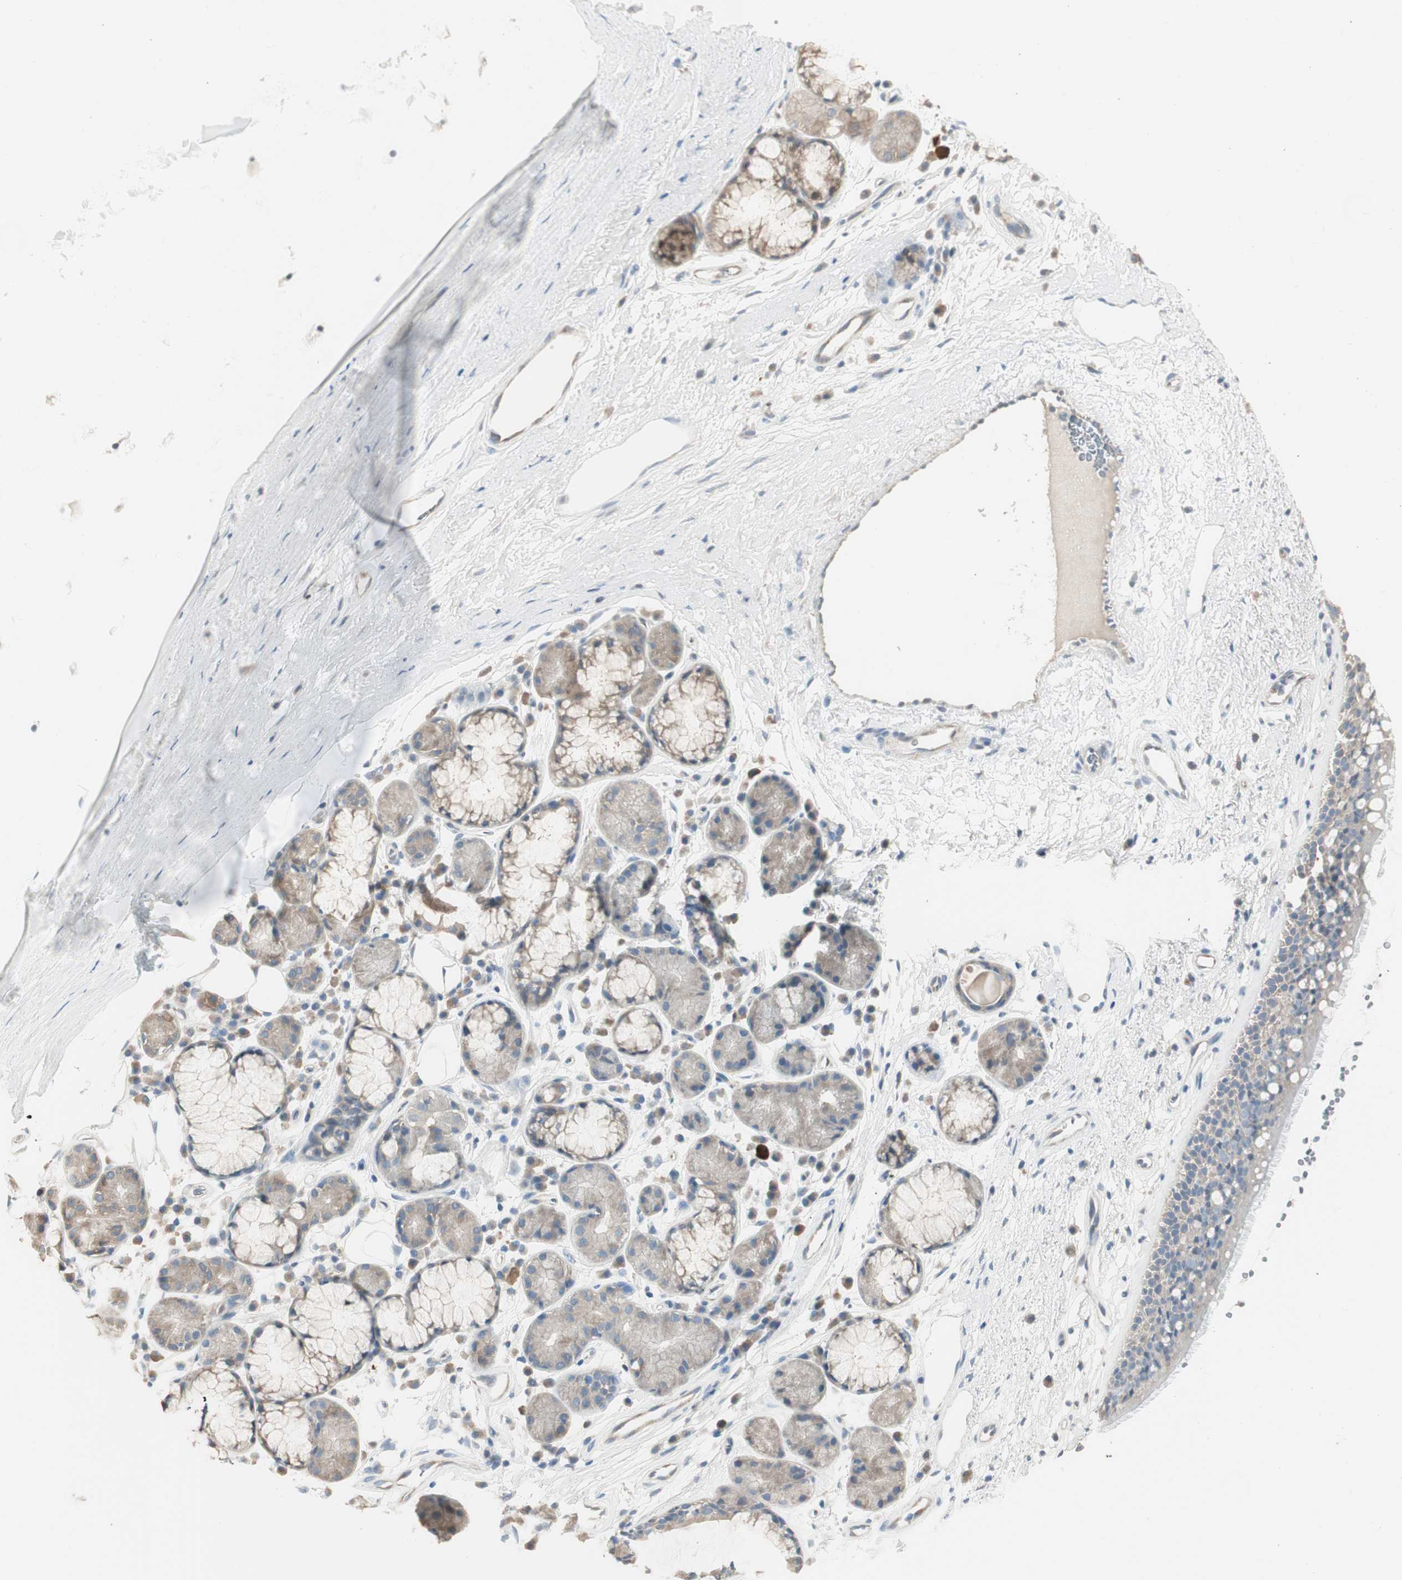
{"staining": {"intensity": "weak", "quantity": ">75%", "location": "cytoplasmic/membranous"}, "tissue": "bronchus", "cell_type": "Respiratory epithelial cells", "image_type": "normal", "snomed": [{"axis": "morphology", "description": "Normal tissue, NOS"}, {"axis": "topography", "description": "Bronchus"}], "caption": "Brown immunohistochemical staining in unremarkable bronchus shows weak cytoplasmic/membranous expression in about >75% of respiratory epithelial cells. (brown staining indicates protein expression, while blue staining denotes nuclei).", "gene": "SPINK4", "patient": {"sex": "female", "age": 54}}